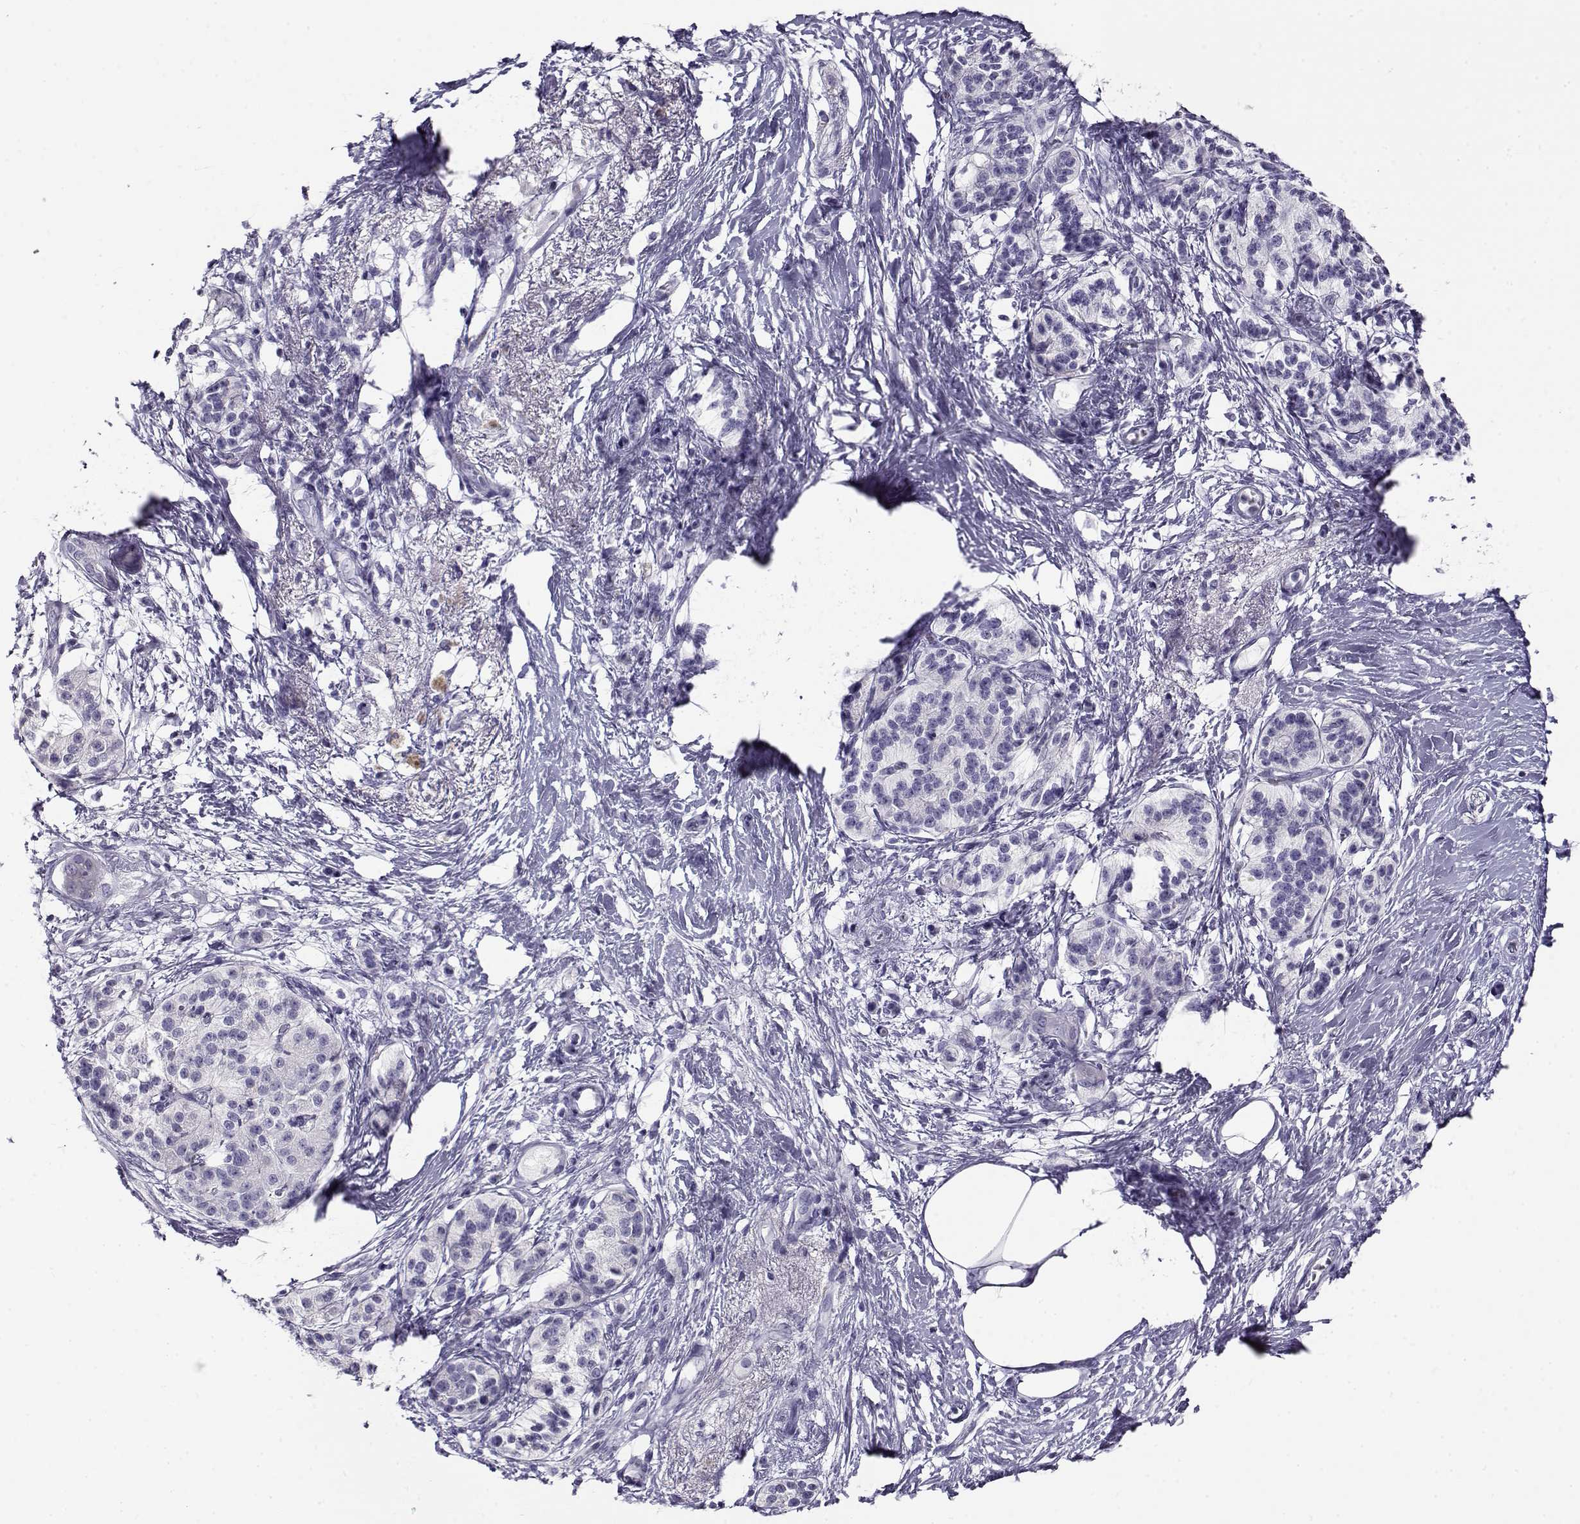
{"staining": {"intensity": "negative", "quantity": "none", "location": "none"}, "tissue": "pancreatic cancer", "cell_type": "Tumor cells", "image_type": "cancer", "snomed": [{"axis": "morphology", "description": "Adenocarcinoma, NOS"}, {"axis": "topography", "description": "Pancreas"}], "caption": "Immunohistochemistry (IHC) of adenocarcinoma (pancreatic) reveals no positivity in tumor cells.", "gene": "CABS1", "patient": {"sex": "female", "age": 72}}